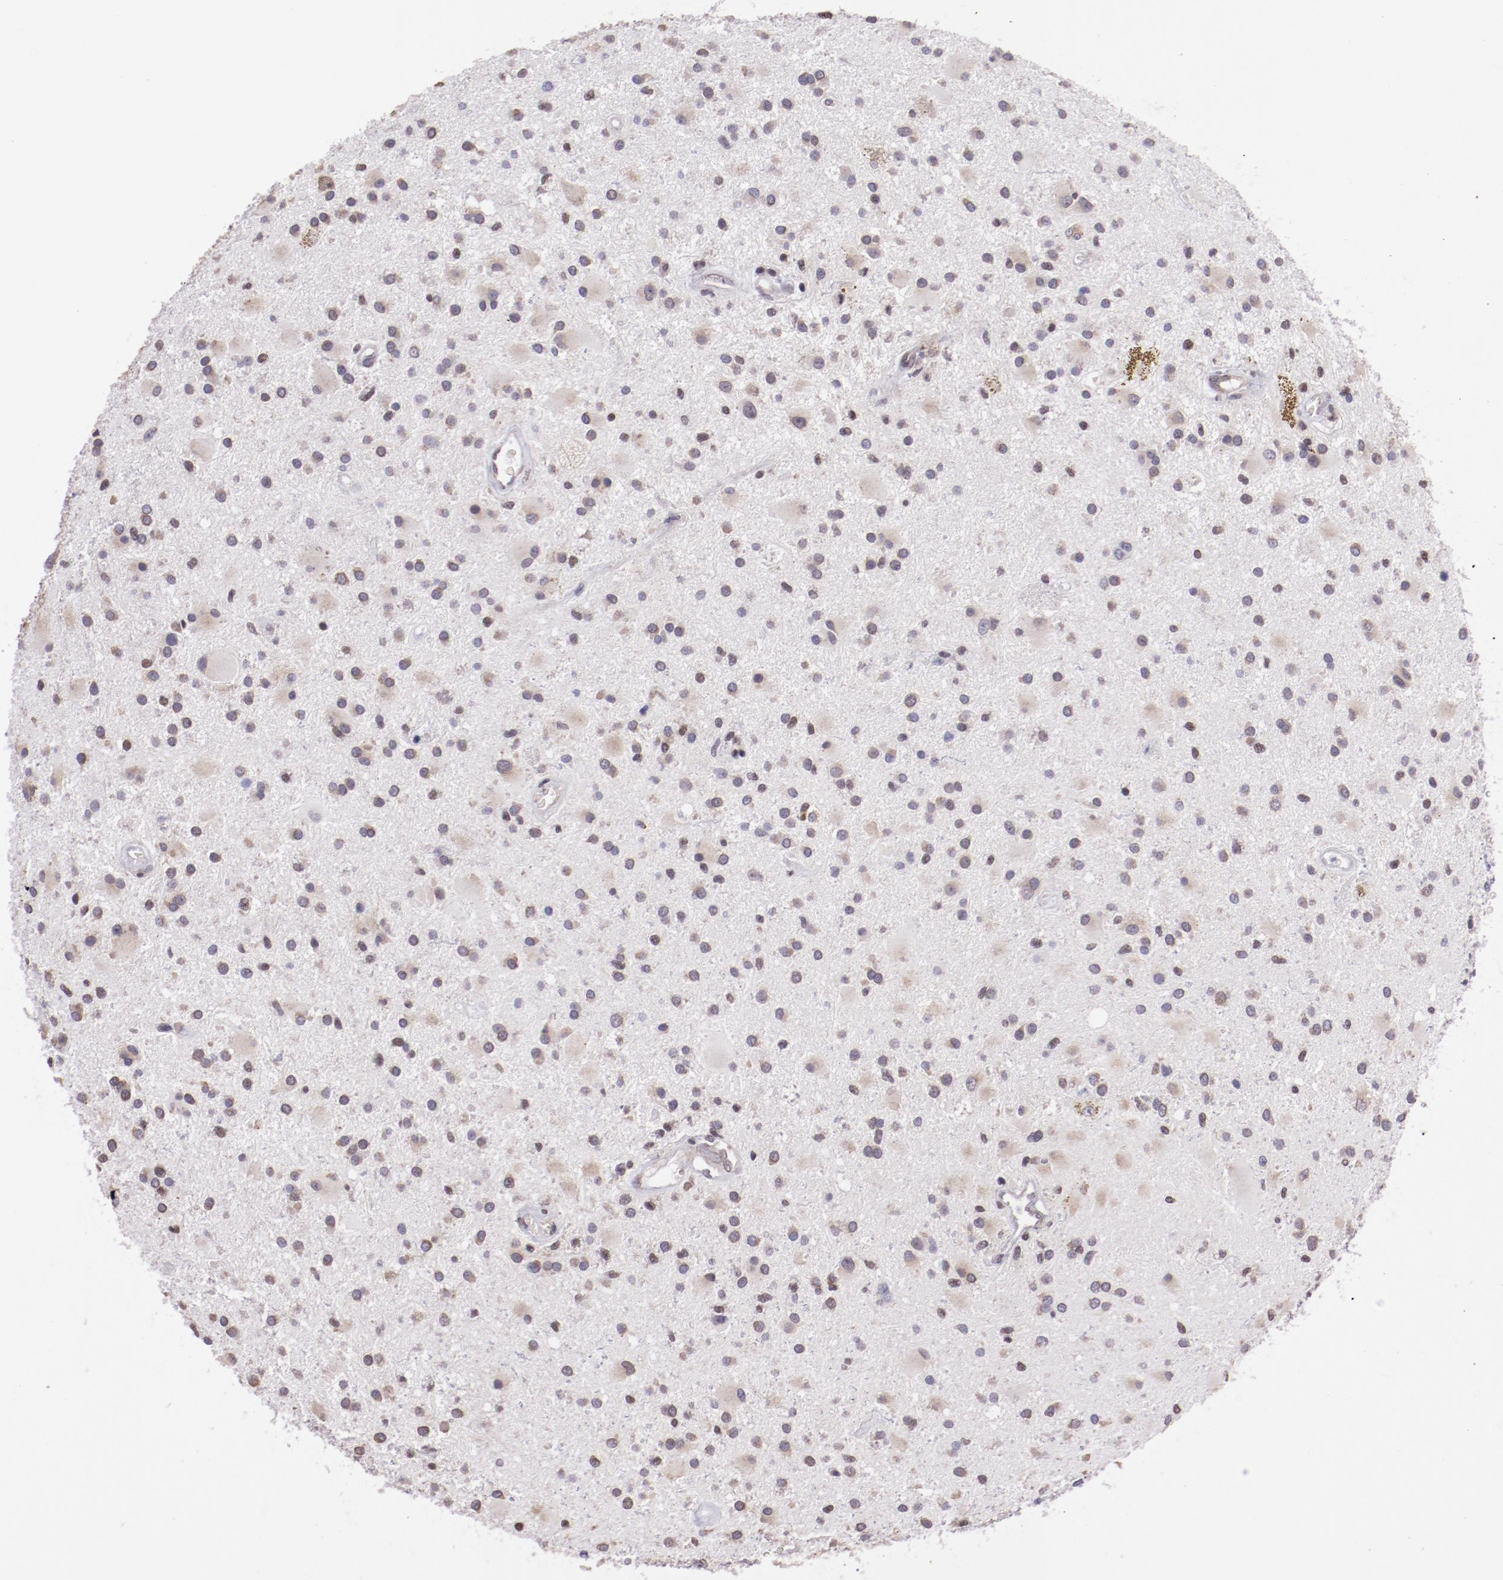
{"staining": {"intensity": "weak", "quantity": "25%-75%", "location": "cytoplasmic/membranous"}, "tissue": "glioma", "cell_type": "Tumor cells", "image_type": "cancer", "snomed": [{"axis": "morphology", "description": "Glioma, malignant, Low grade"}, {"axis": "topography", "description": "Brain"}], "caption": "Malignant low-grade glioma stained with IHC shows weak cytoplasmic/membranous positivity in about 25%-75% of tumor cells.", "gene": "ELF1", "patient": {"sex": "male", "age": 58}}